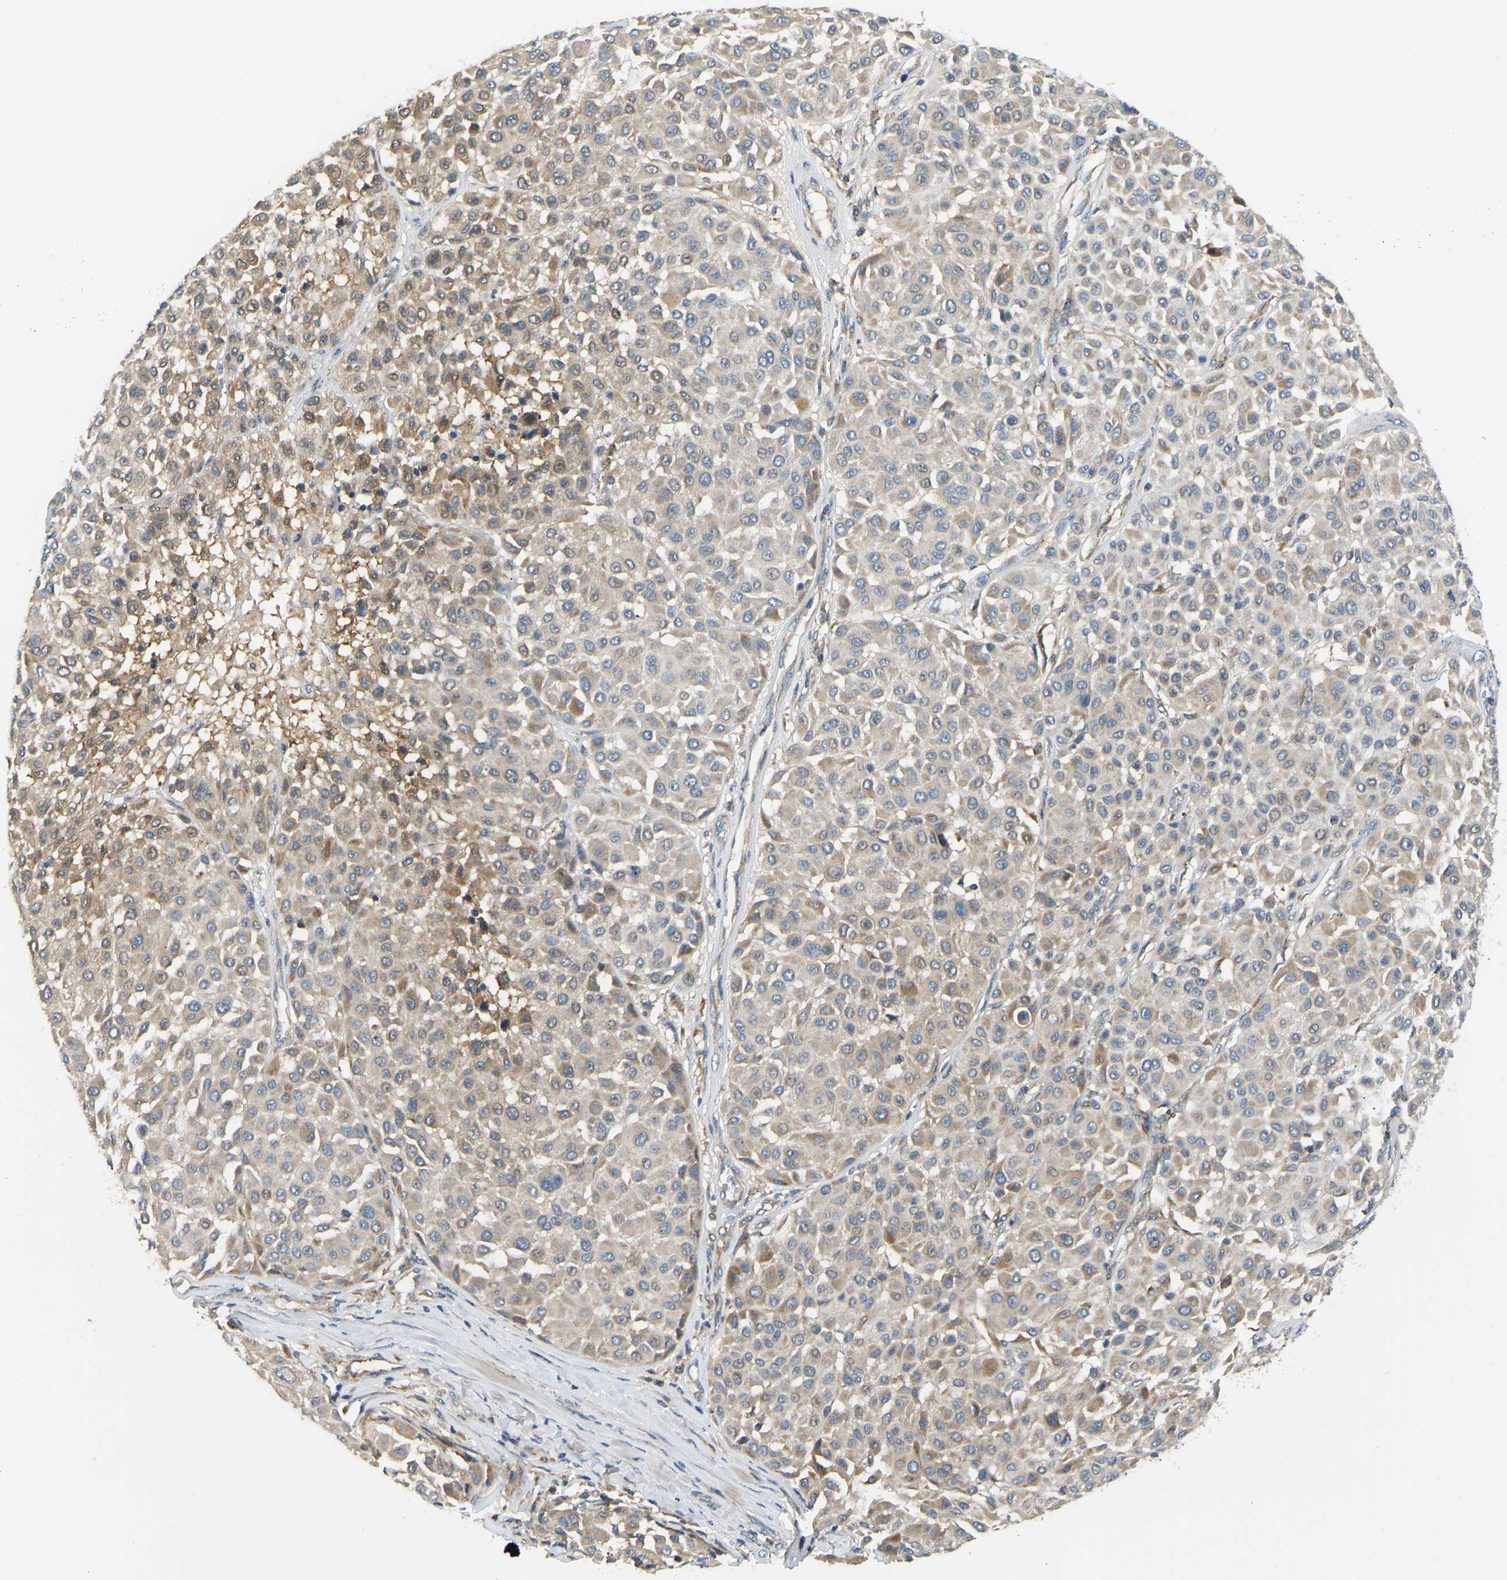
{"staining": {"intensity": "weak", "quantity": ">75%", "location": "cytoplasmic/membranous"}, "tissue": "melanoma", "cell_type": "Tumor cells", "image_type": "cancer", "snomed": [{"axis": "morphology", "description": "Malignant melanoma, Metastatic site"}, {"axis": "topography", "description": "Soft tissue"}], "caption": "Protein analysis of melanoma tissue exhibits weak cytoplasmic/membranous staining in approximately >75% of tumor cells. The staining was performed using DAB (3,3'-diaminobenzidine), with brown indicating positive protein expression. Nuclei are stained blue with hematoxylin.", "gene": "RBP1", "patient": {"sex": "male", "age": 41}}